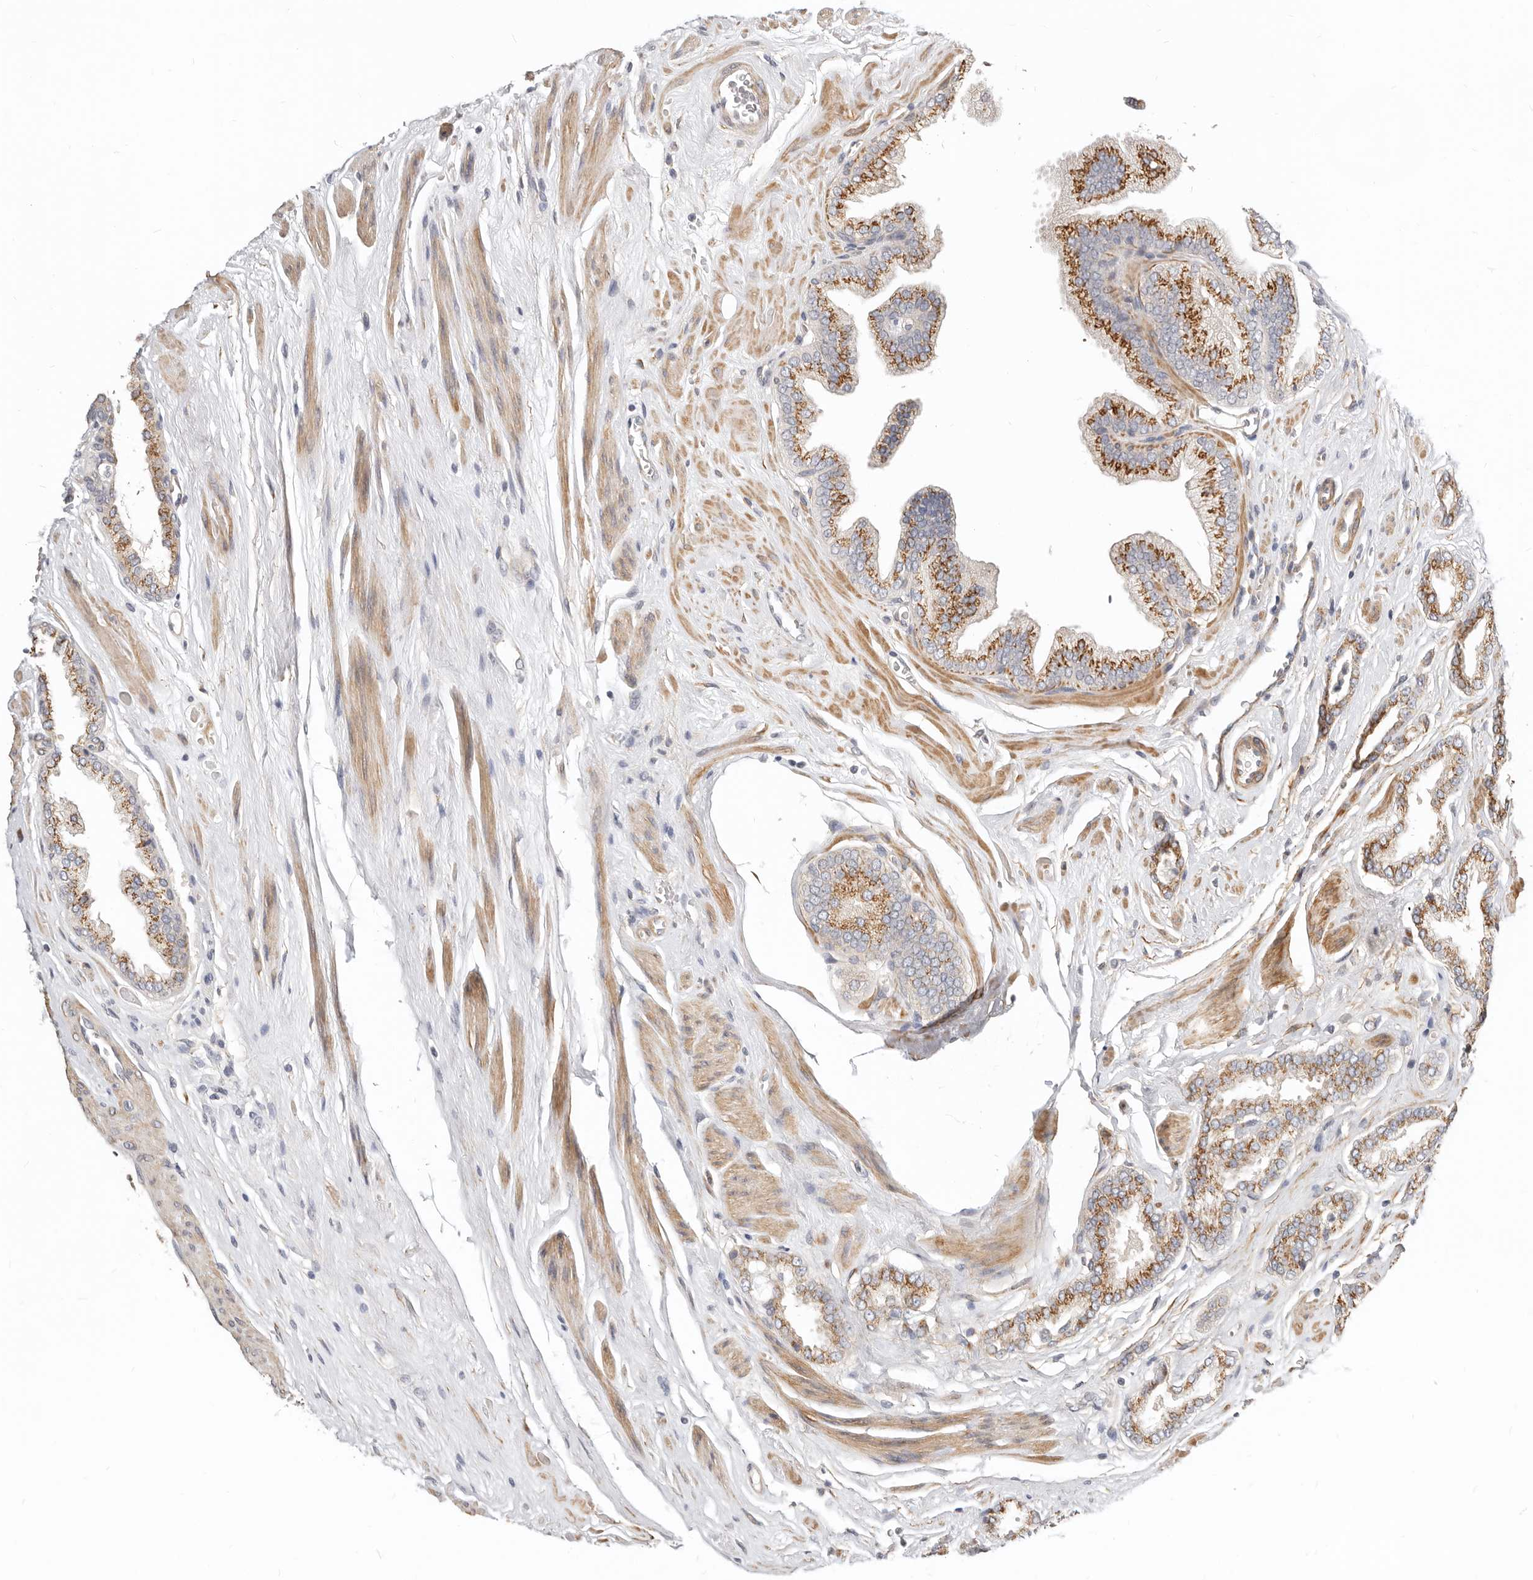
{"staining": {"intensity": "moderate", "quantity": ">75%", "location": "cytoplasmic/membranous"}, "tissue": "prostate cancer", "cell_type": "Tumor cells", "image_type": "cancer", "snomed": [{"axis": "morphology", "description": "Adenocarcinoma, Low grade"}, {"axis": "topography", "description": "Prostate"}], "caption": "This is a histology image of immunohistochemistry (IHC) staining of prostate low-grade adenocarcinoma, which shows moderate expression in the cytoplasmic/membranous of tumor cells.", "gene": "RABAC1", "patient": {"sex": "male", "age": 62}}